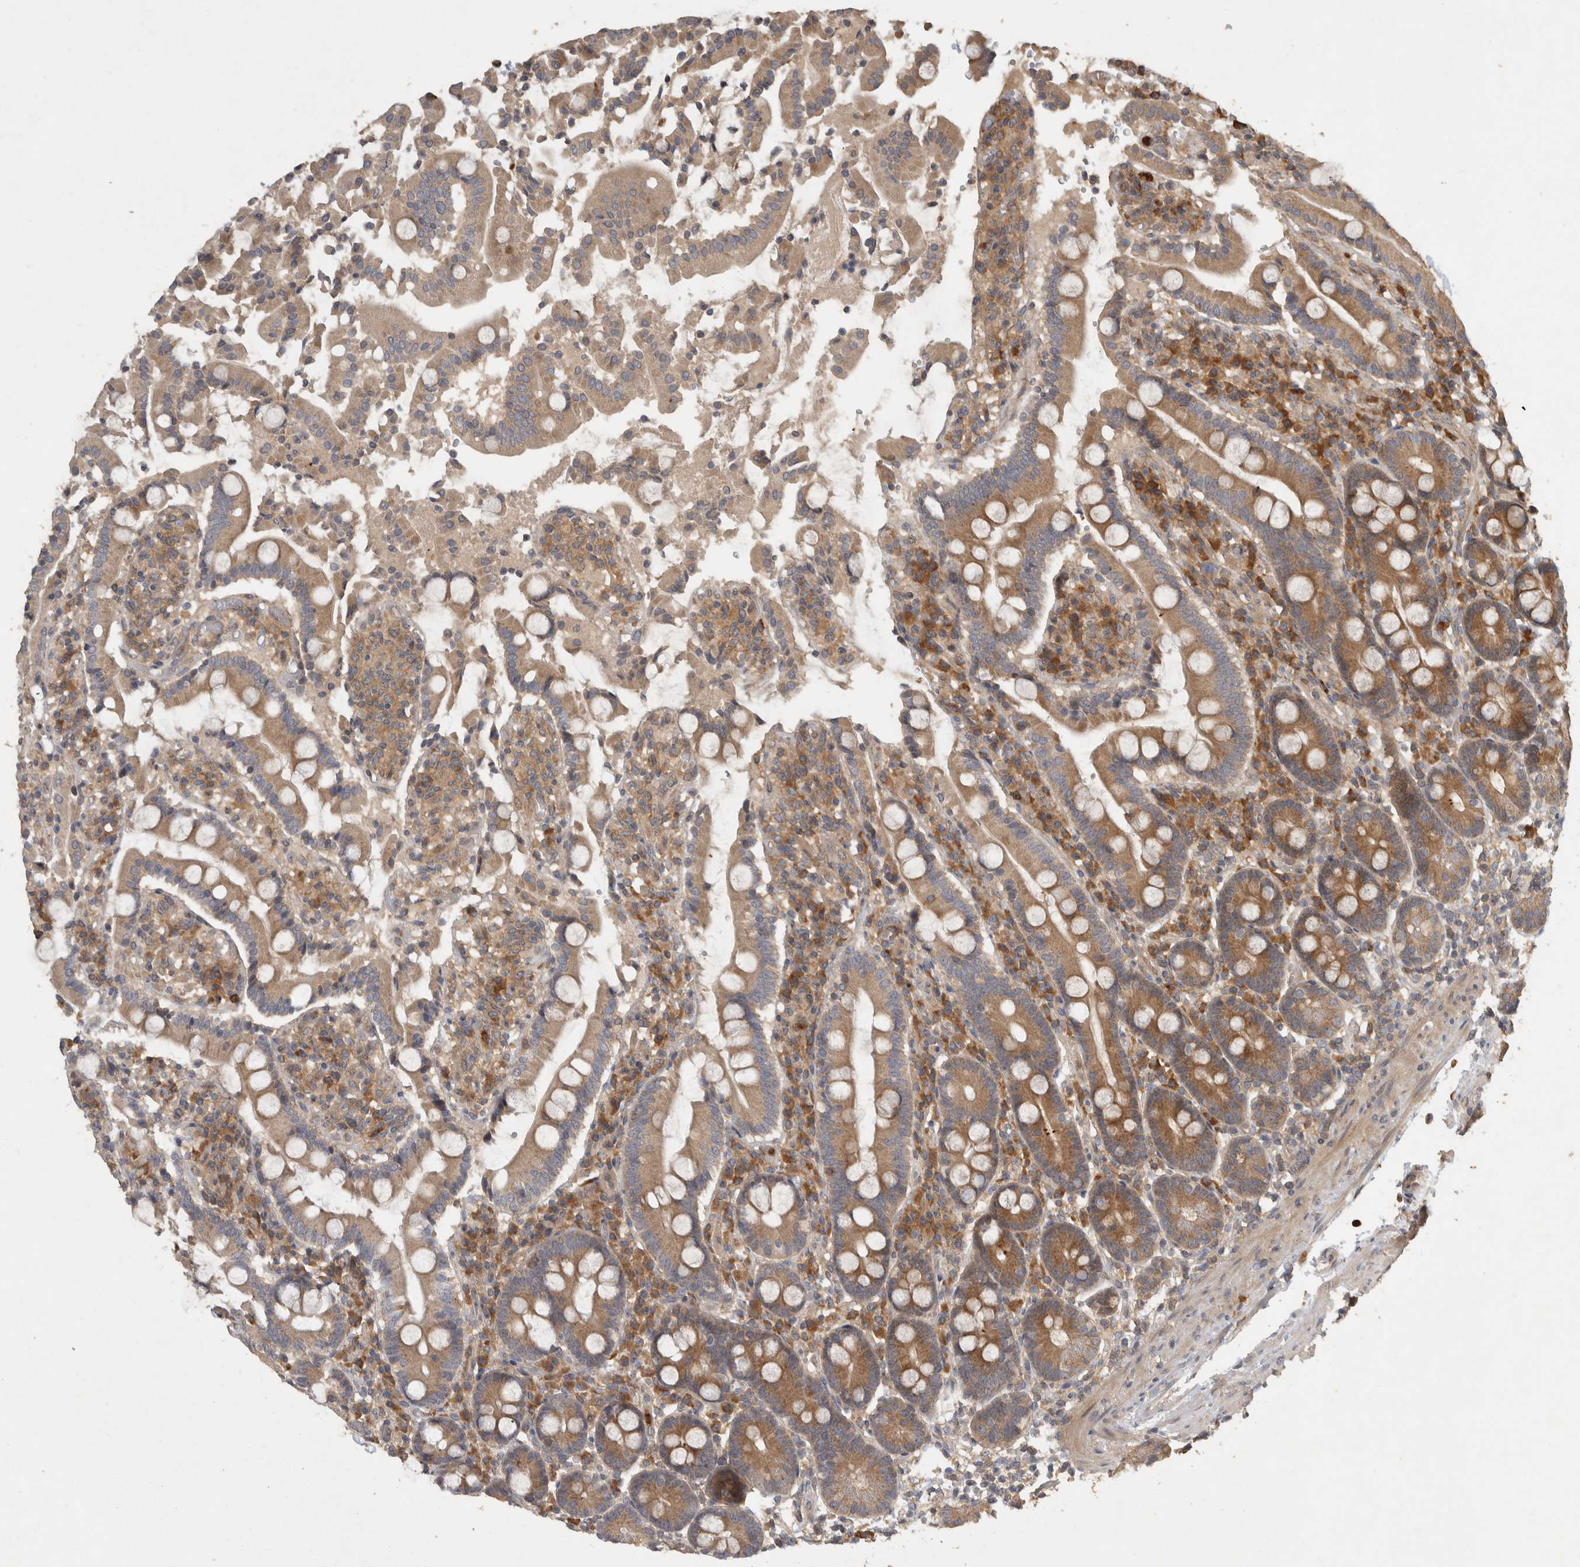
{"staining": {"intensity": "moderate", "quantity": ">75%", "location": "cytoplasmic/membranous"}, "tissue": "duodenum", "cell_type": "Glandular cells", "image_type": "normal", "snomed": [{"axis": "morphology", "description": "Normal tissue, NOS"}, {"axis": "topography", "description": "Small intestine, NOS"}], "caption": "Protein staining of benign duodenum exhibits moderate cytoplasmic/membranous expression in about >75% of glandular cells.", "gene": "VEPH1", "patient": {"sex": "female", "age": 71}}